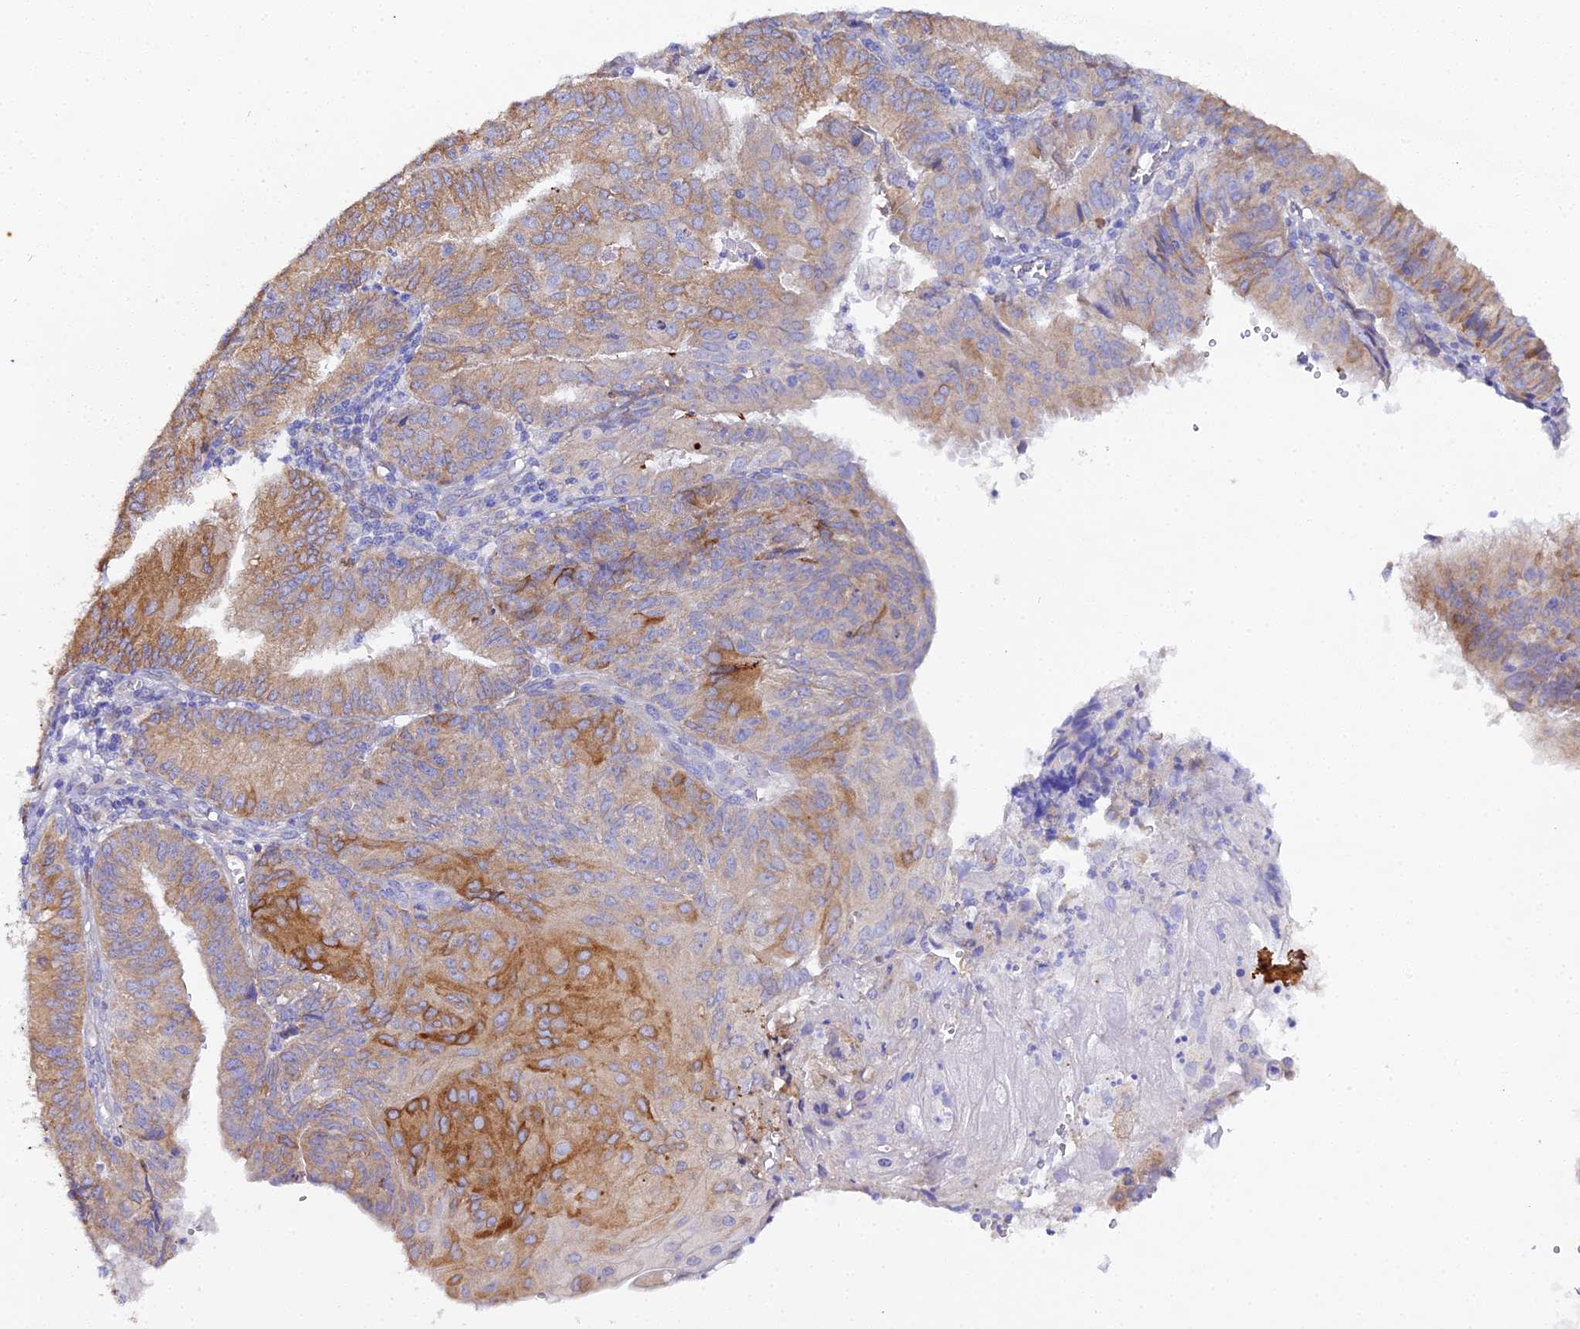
{"staining": {"intensity": "moderate", "quantity": "25%-75%", "location": "cytoplasmic/membranous"}, "tissue": "endometrial cancer", "cell_type": "Tumor cells", "image_type": "cancer", "snomed": [{"axis": "morphology", "description": "Adenocarcinoma, NOS"}, {"axis": "topography", "description": "Endometrium"}], "caption": "Endometrial adenocarcinoma was stained to show a protein in brown. There is medium levels of moderate cytoplasmic/membranous staining in about 25%-75% of tumor cells.", "gene": "CFAP45", "patient": {"sex": "female", "age": 56}}